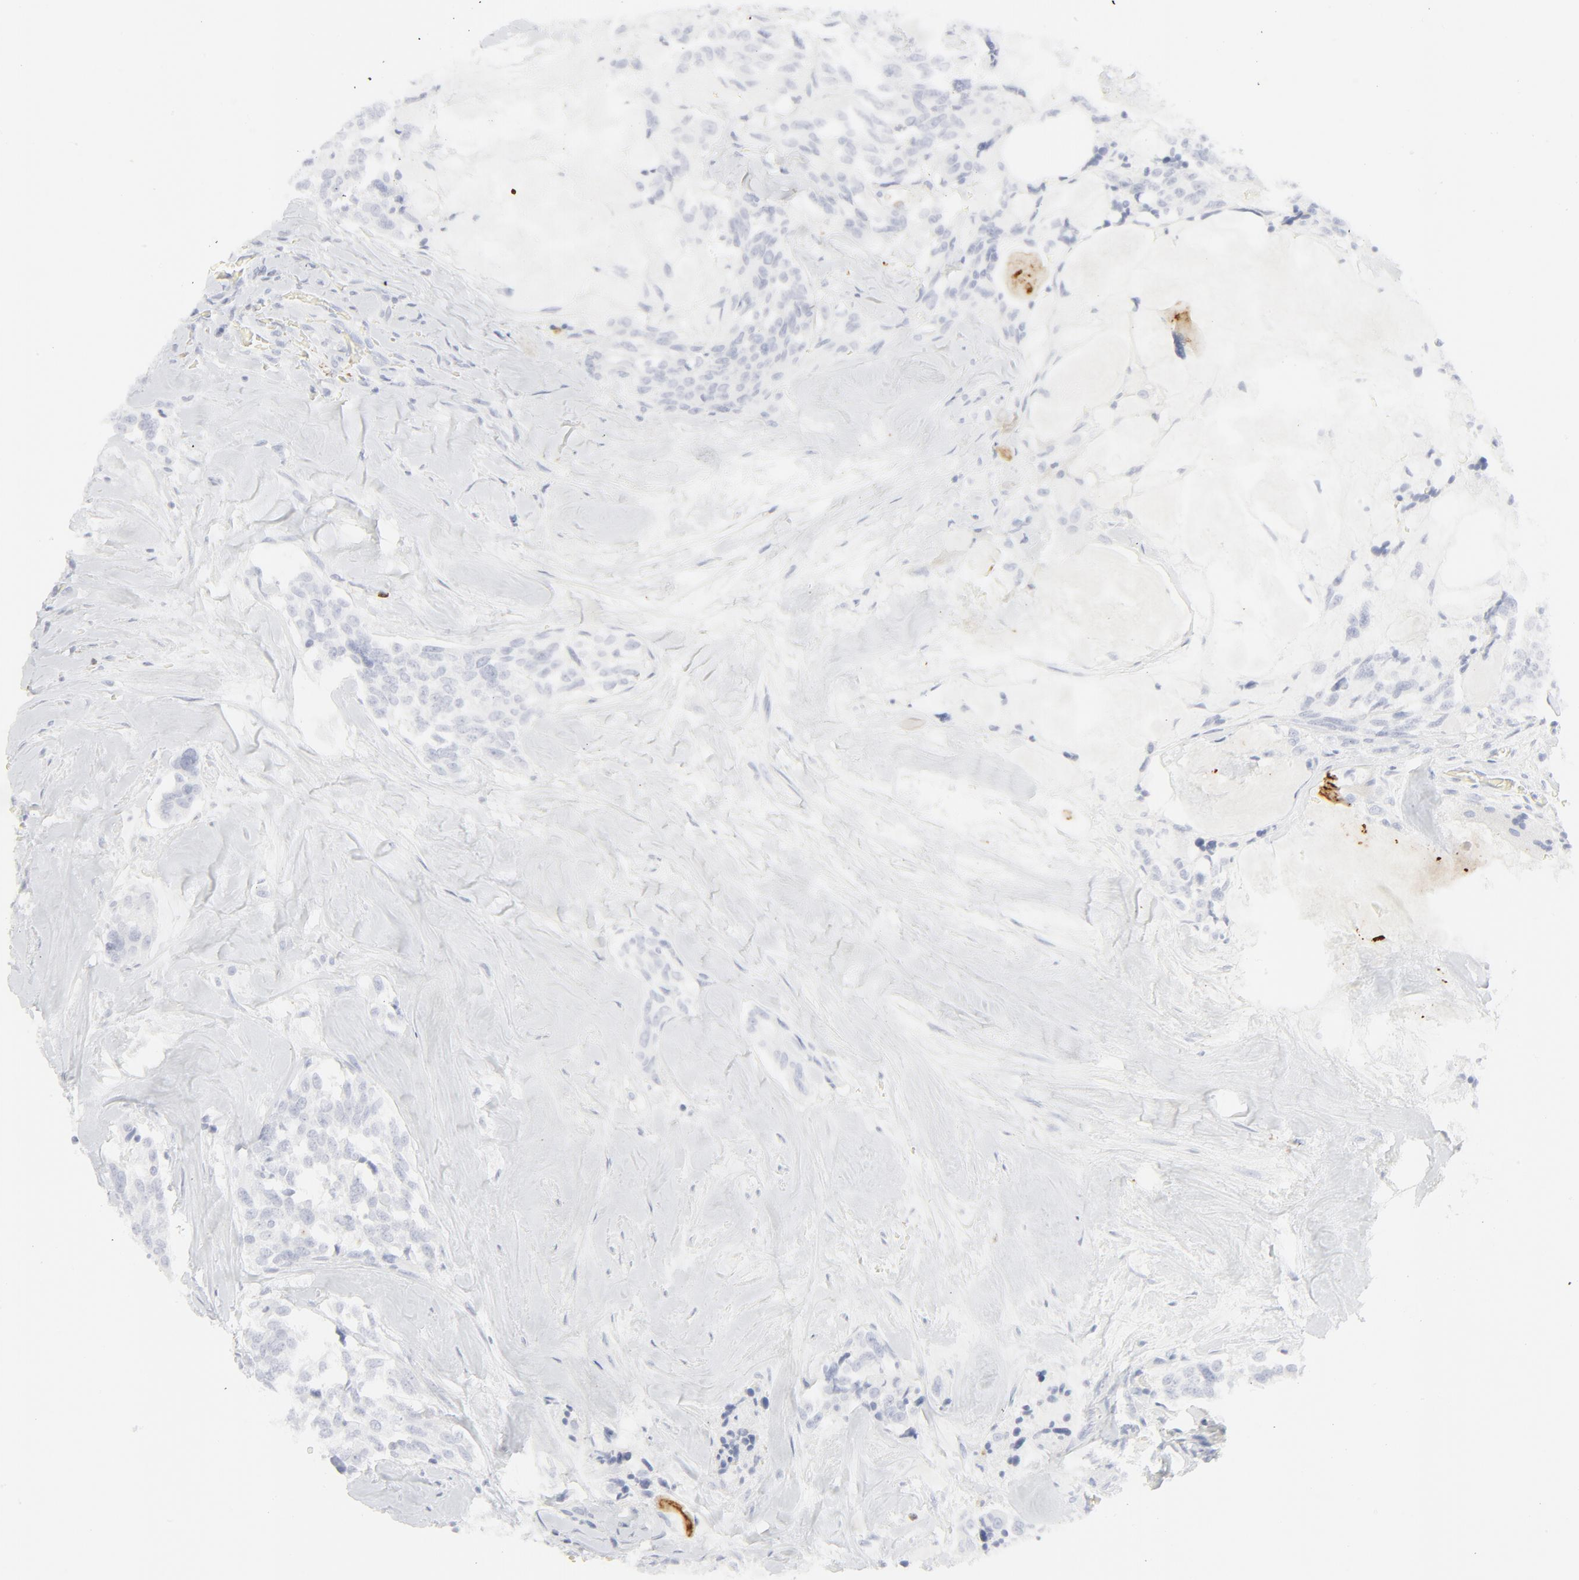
{"staining": {"intensity": "negative", "quantity": "none", "location": "none"}, "tissue": "thyroid cancer", "cell_type": "Tumor cells", "image_type": "cancer", "snomed": [{"axis": "morphology", "description": "Carcinoma, NOS"}, {"axis": "morphology", "description": "Carcinoid, malignant, NOS"}, {"axis": "topography", "description": "Thyroid gland"}], "caption": "High magnification brightfield microscopy of thyroid cancer stained with DAB (brown) and counterstained with hematoxylin (blue): tumor cells show no significant positivity.", "gene": "CCR7", "patient": {"sex": "male", "age": 33}}